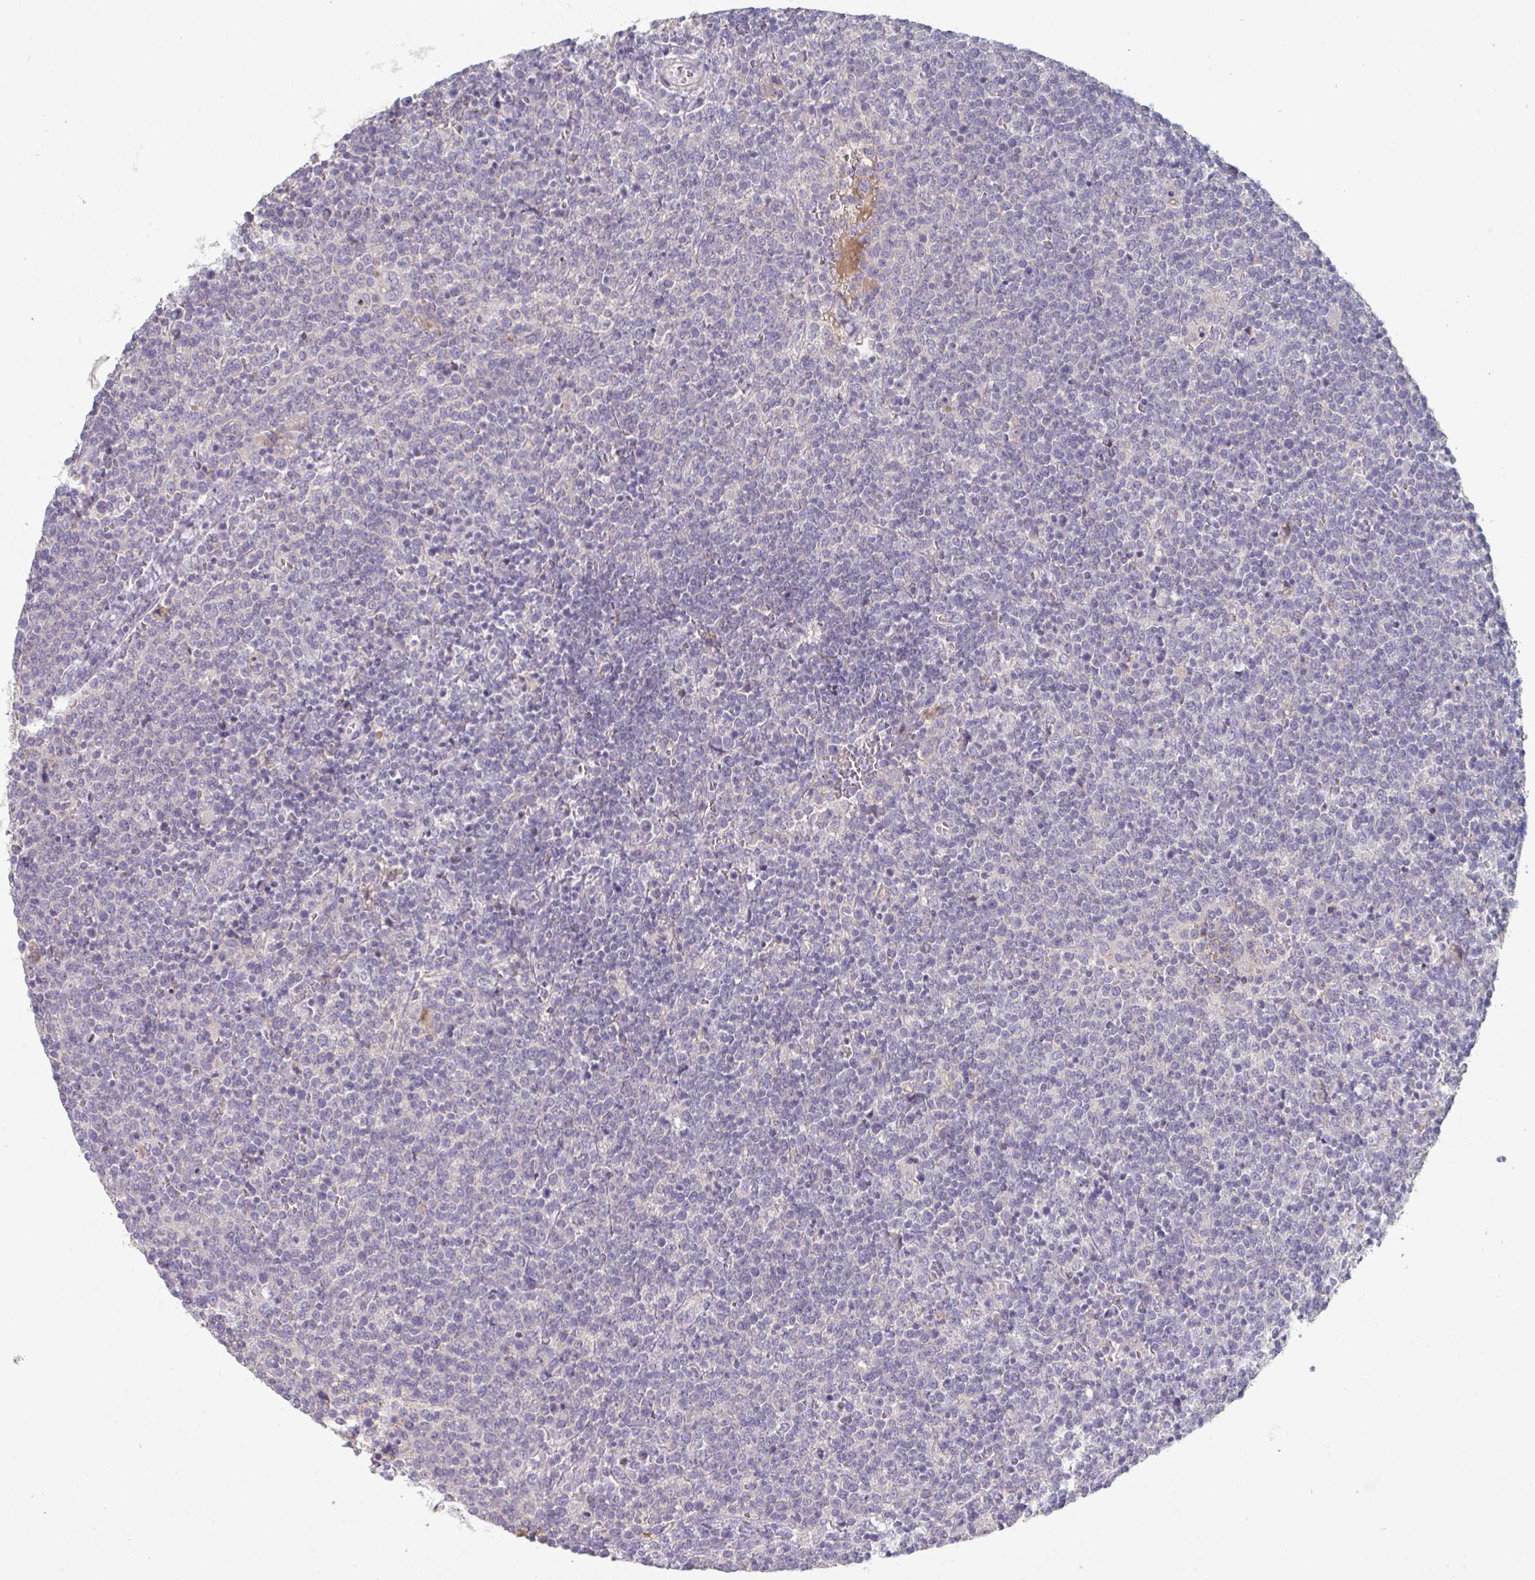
{"staining": {"intensity": "negative", "quantity": "none", "location": "none"}, "tissue": "lymphoma", "cell_type": "Tumor cells", "image_type": "cancer", "snomed": [{"axis": "morphology", "description": "Malignant lymphoma, non-Hodgkin's type, High grade"}, {"axis": "topography", "description": "Lymph node"}], "caption": "Immunohistochemistry (IHC) photomicrograph of neoplastic tissue: human malignant lymphoma, non-Hodgkin's type (high-grade) stained with DAB (3,3'-diaminobenzidine) demonstrates no significant protein staining in tumor cells.", "gene": "HGFAC", "patient": {"sex": "male", "age": 61}}